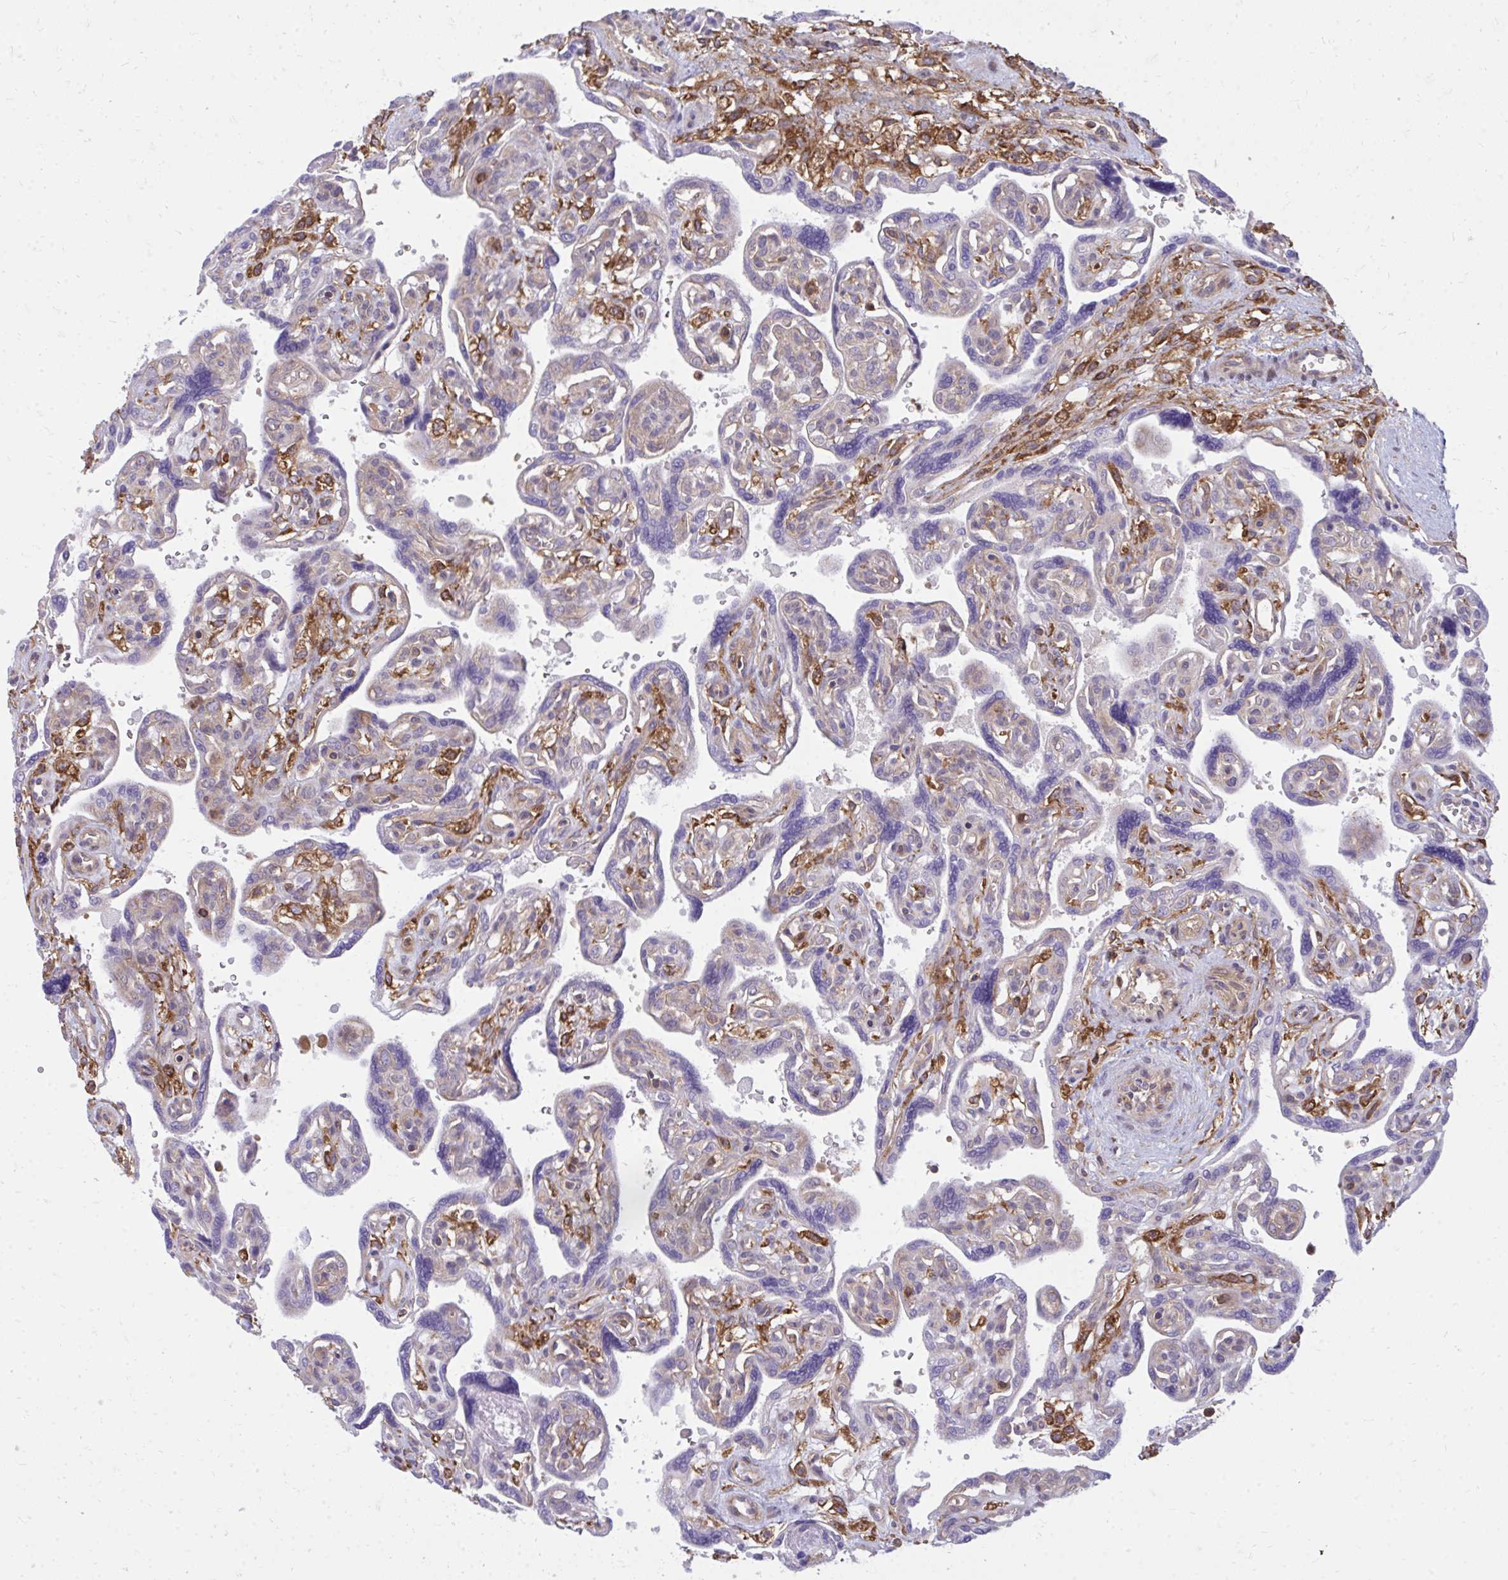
{"staining": {"intensity": "moderate", "quantity": "<25%", "location": "cytoplasmic/membranous"}, "tissue": "placenta", "cell_type": "Decidual cells", "image_type": "normal", "snomed": [{"axis": "morphology", "description": "Normal tissue, NOS"}, {"axis": "topography", "description": "Placenta"}], "caption": "Moderate cytoplasmic/membranous protein positivity is present in approximately <25% of decidual cells in placenta. (DAB IHC with brightfield microscopy, high magnification).", "gene": "ASAP1", "patient": {"sex": "female", "age": 39}}